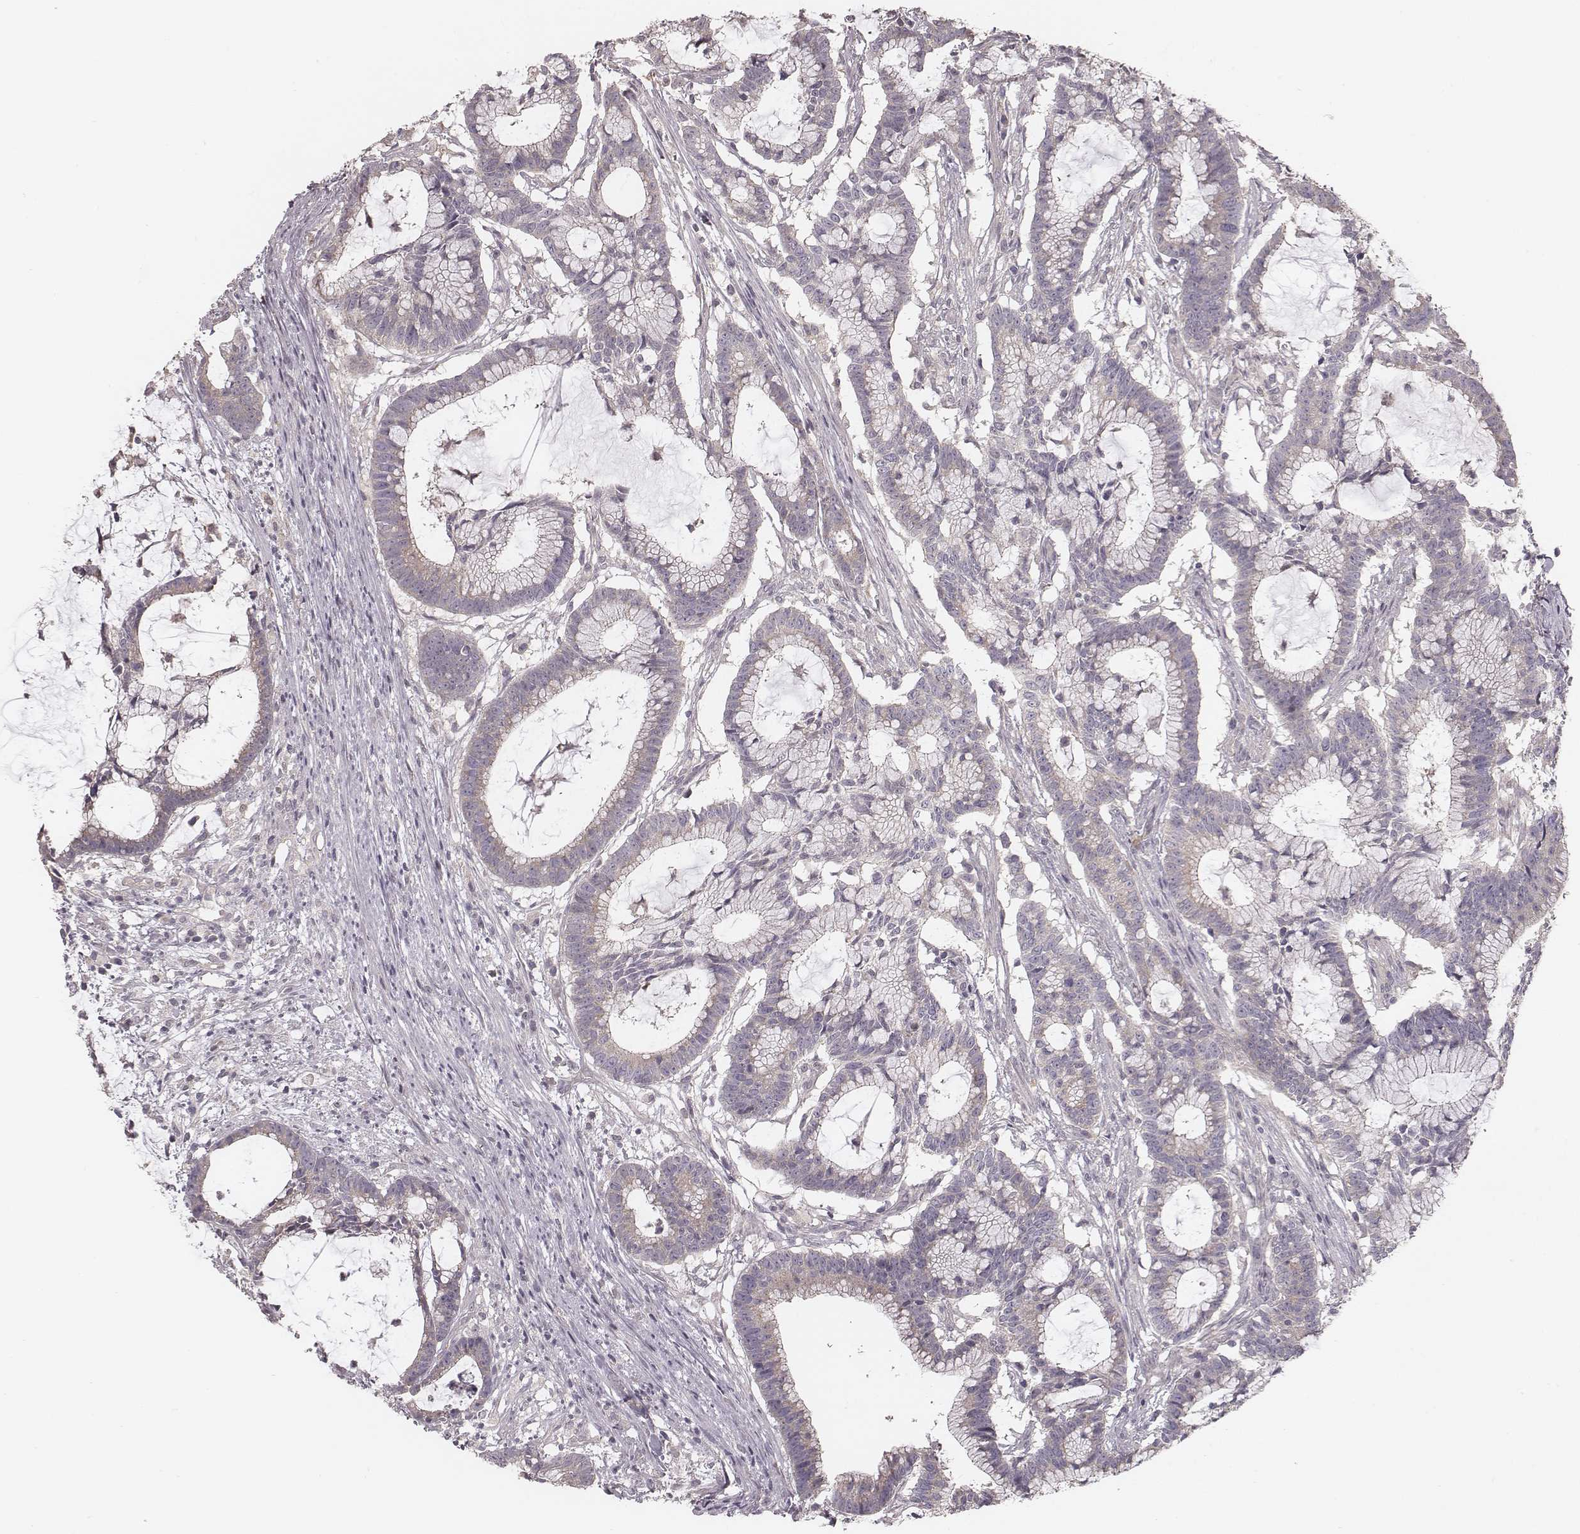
{"staining": {"intensity": "weak", "quantity": "<25%", "location": "cytoplasmic/membranous"}, "tissue": "colorectal cancer", "cell_type": "Tumor cells", "image_type": "cancer", "snomed": [{"axis": "morphology", "description": "Adenocarcinoma, NOS"}, {"axis": "topography", "description": "Colon"}], "caption": "Immunohistochemistry (IHC) photomicrograph of neoplastic tissue: human colorectal cancer (adenocarcinoma) stained with DAB (3,3'-diaminobenzidine) reveals no significant protein staining in tumor cells.", "gene": "TDRD5", "patient": {"sex": "female", "age": 78}}